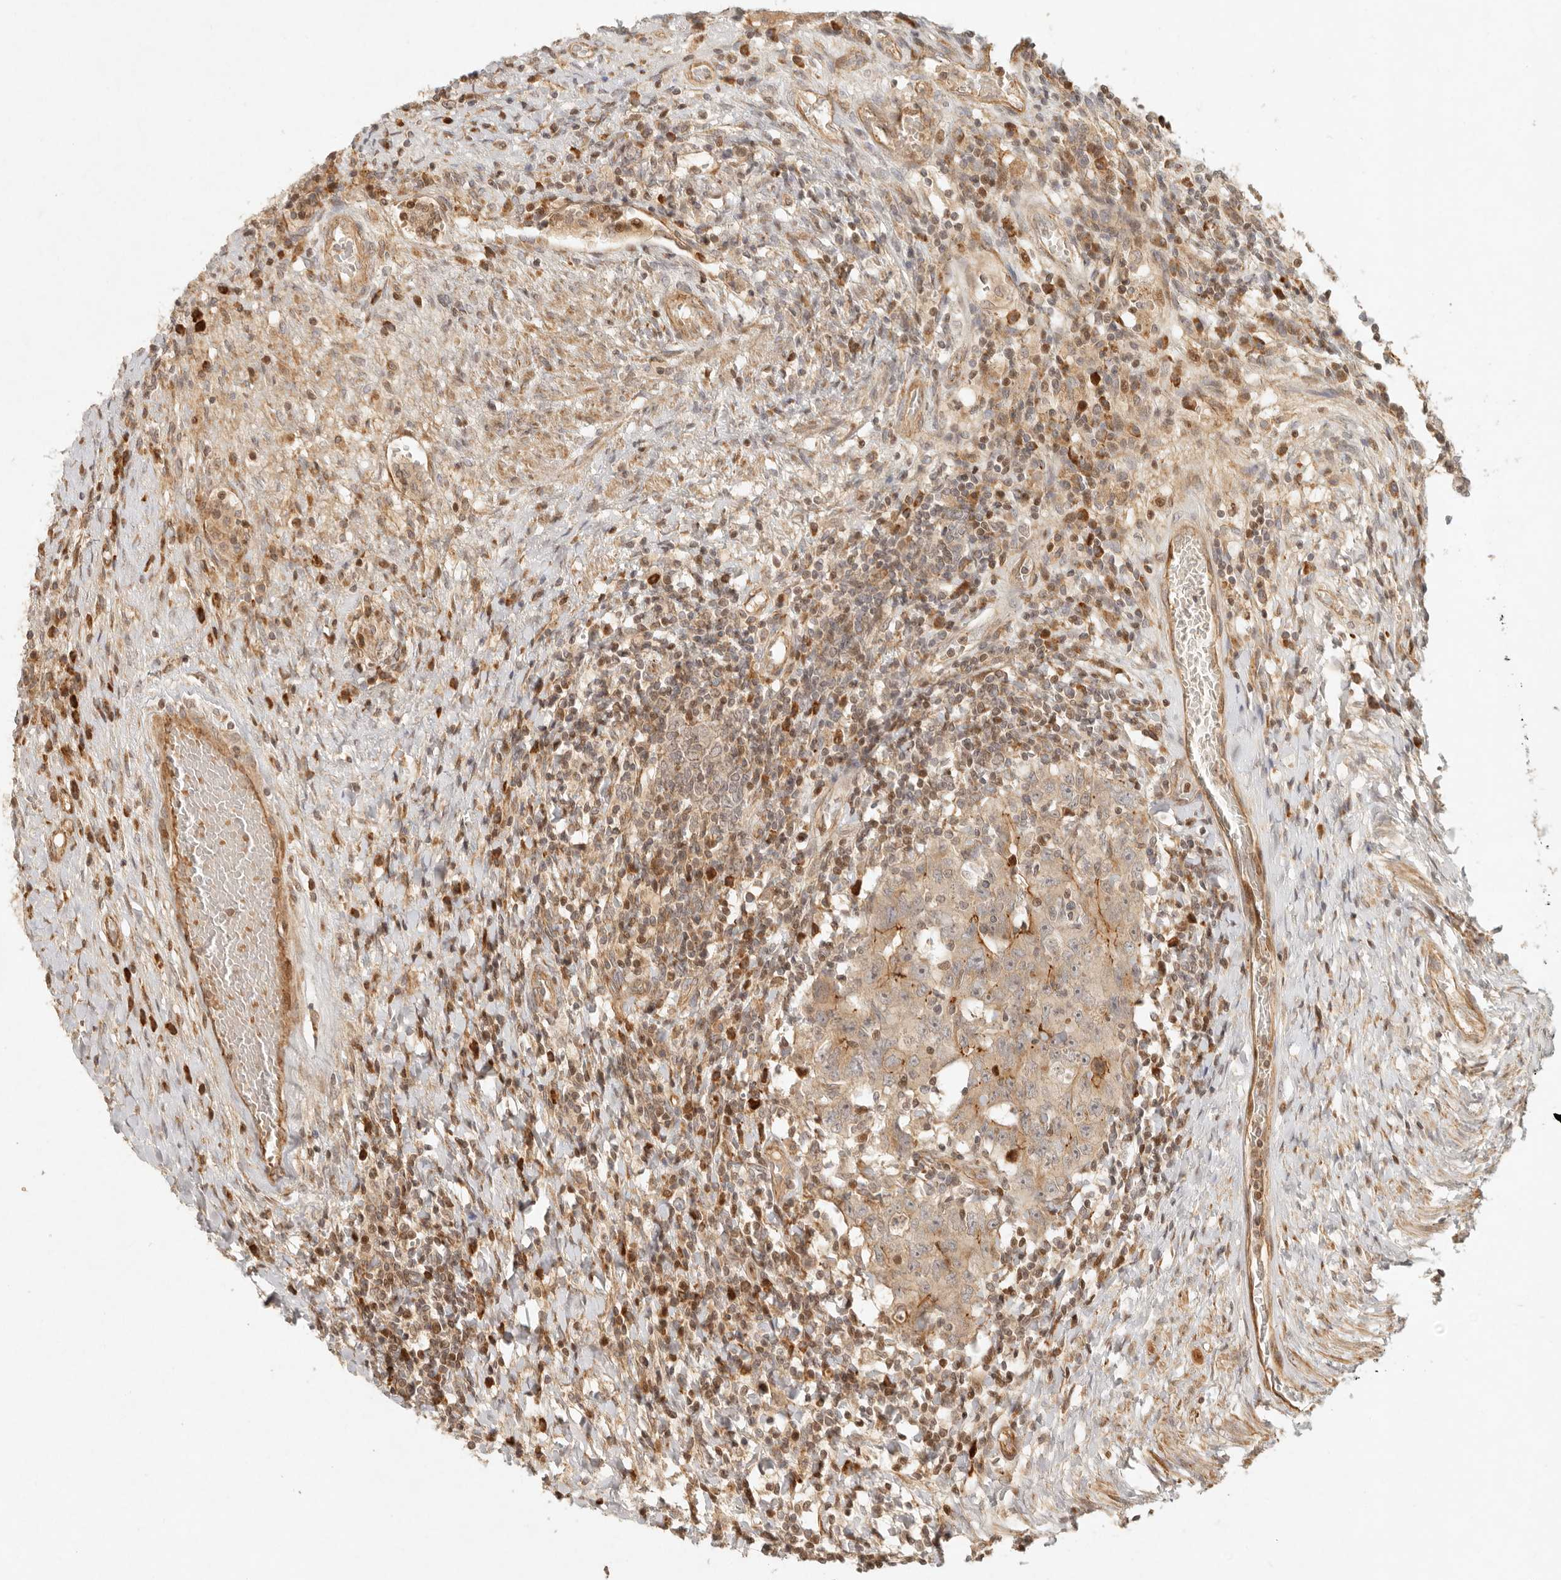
{"staining": {"intensity": "weak", "quantity": ">75%", "location": "cytoplasmic/membranous"}, "tissue": "testis cancer", "cell_type": "Tumor cells", "image_type": "cancer", "snomed": [{"axis": "morphology", "description": "Carcinoma, Embryonal, NOS"}, {"axis": "topography", "description": "Testis"}], "caption": "A photomicrograph of testis cancer stained for a protein displays weak cytoplasmic/membranous brown staining in tumor cells.", "gene": "KLHL38", "patient": {"sex": "male", "age": 26}}